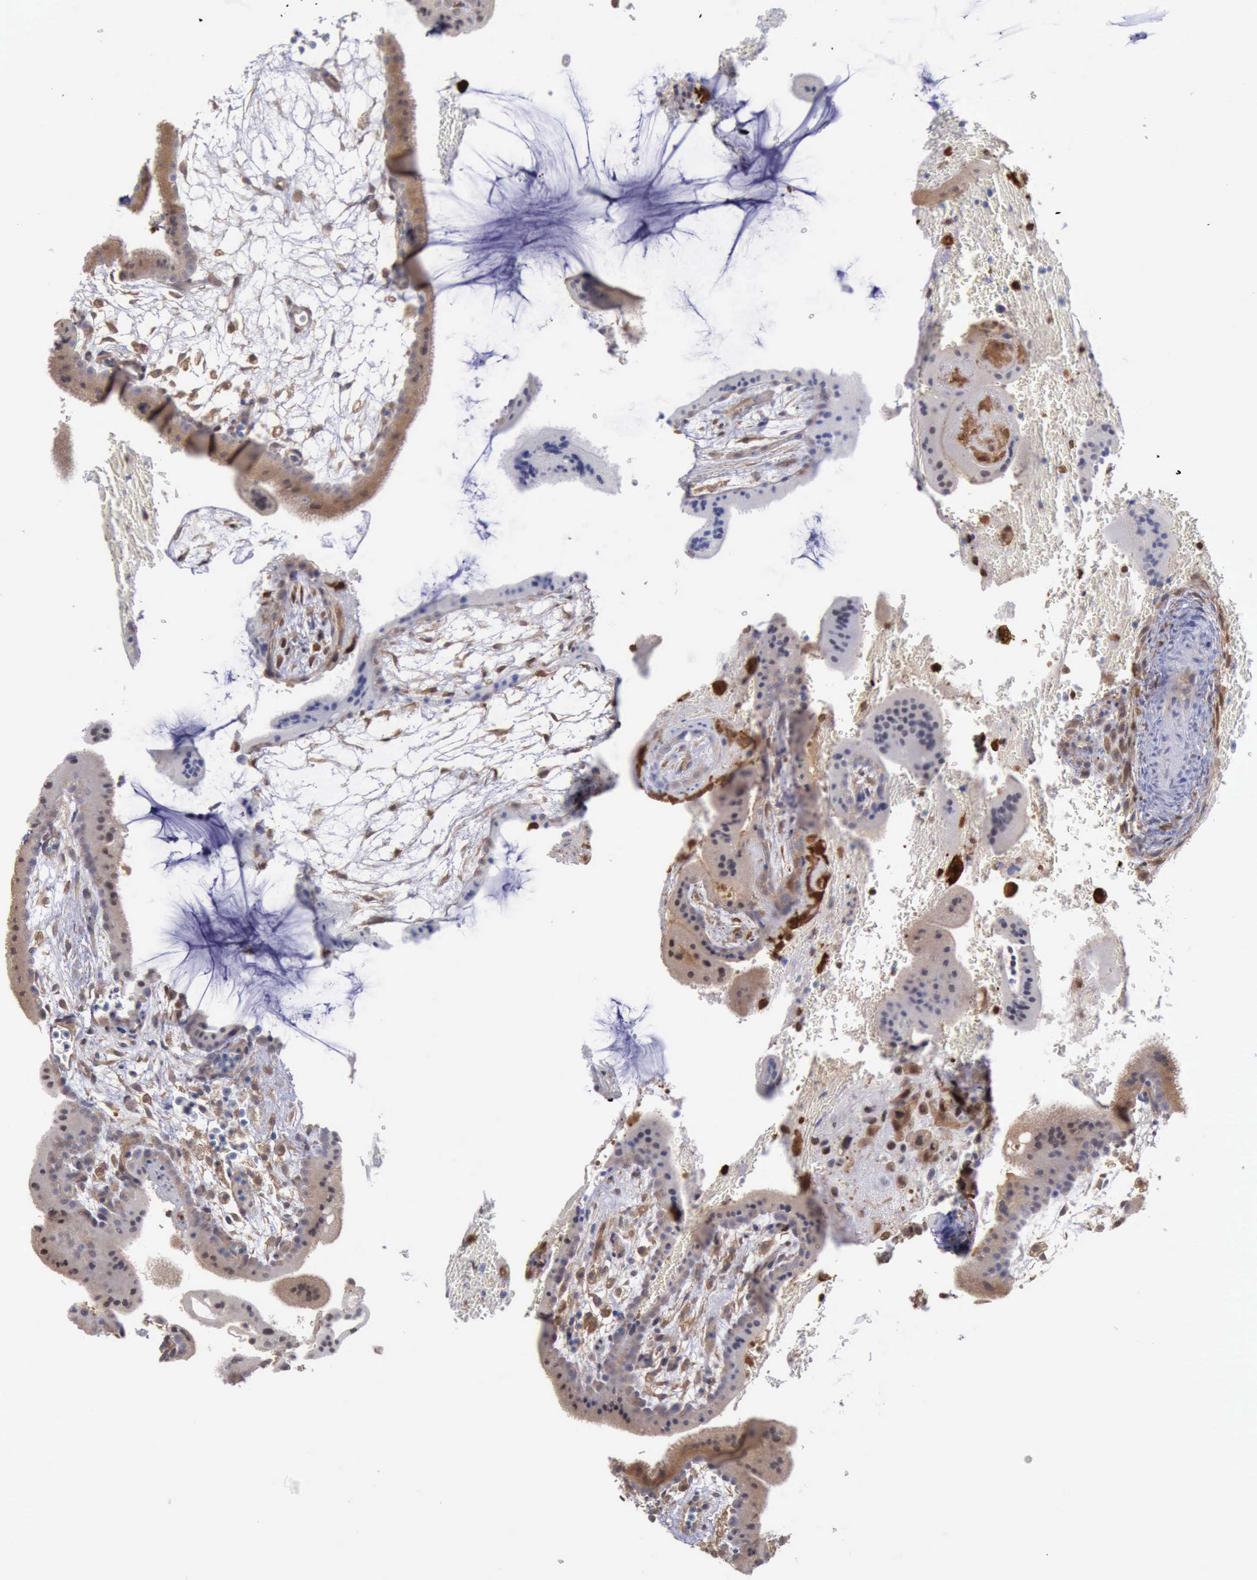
{"staining": {"intensity": "negative", "quantity": "none", "location": "none"}, "tissue": "placenta", "cell_type": "Decidual cells", "image_type": "normal", "snomed": [{"axis": "morphology", "description": "Normal tissue, NOS"}, {"axis": "topography", "description": "Placenta"}], "caption": "This is a photomicrograph of immunohistochemistry (IHC) staining of benign placenta, which shows no positivity in decidual cells.", "gene": "STAT1", "patient": {"sex": "female", "age": 35}}